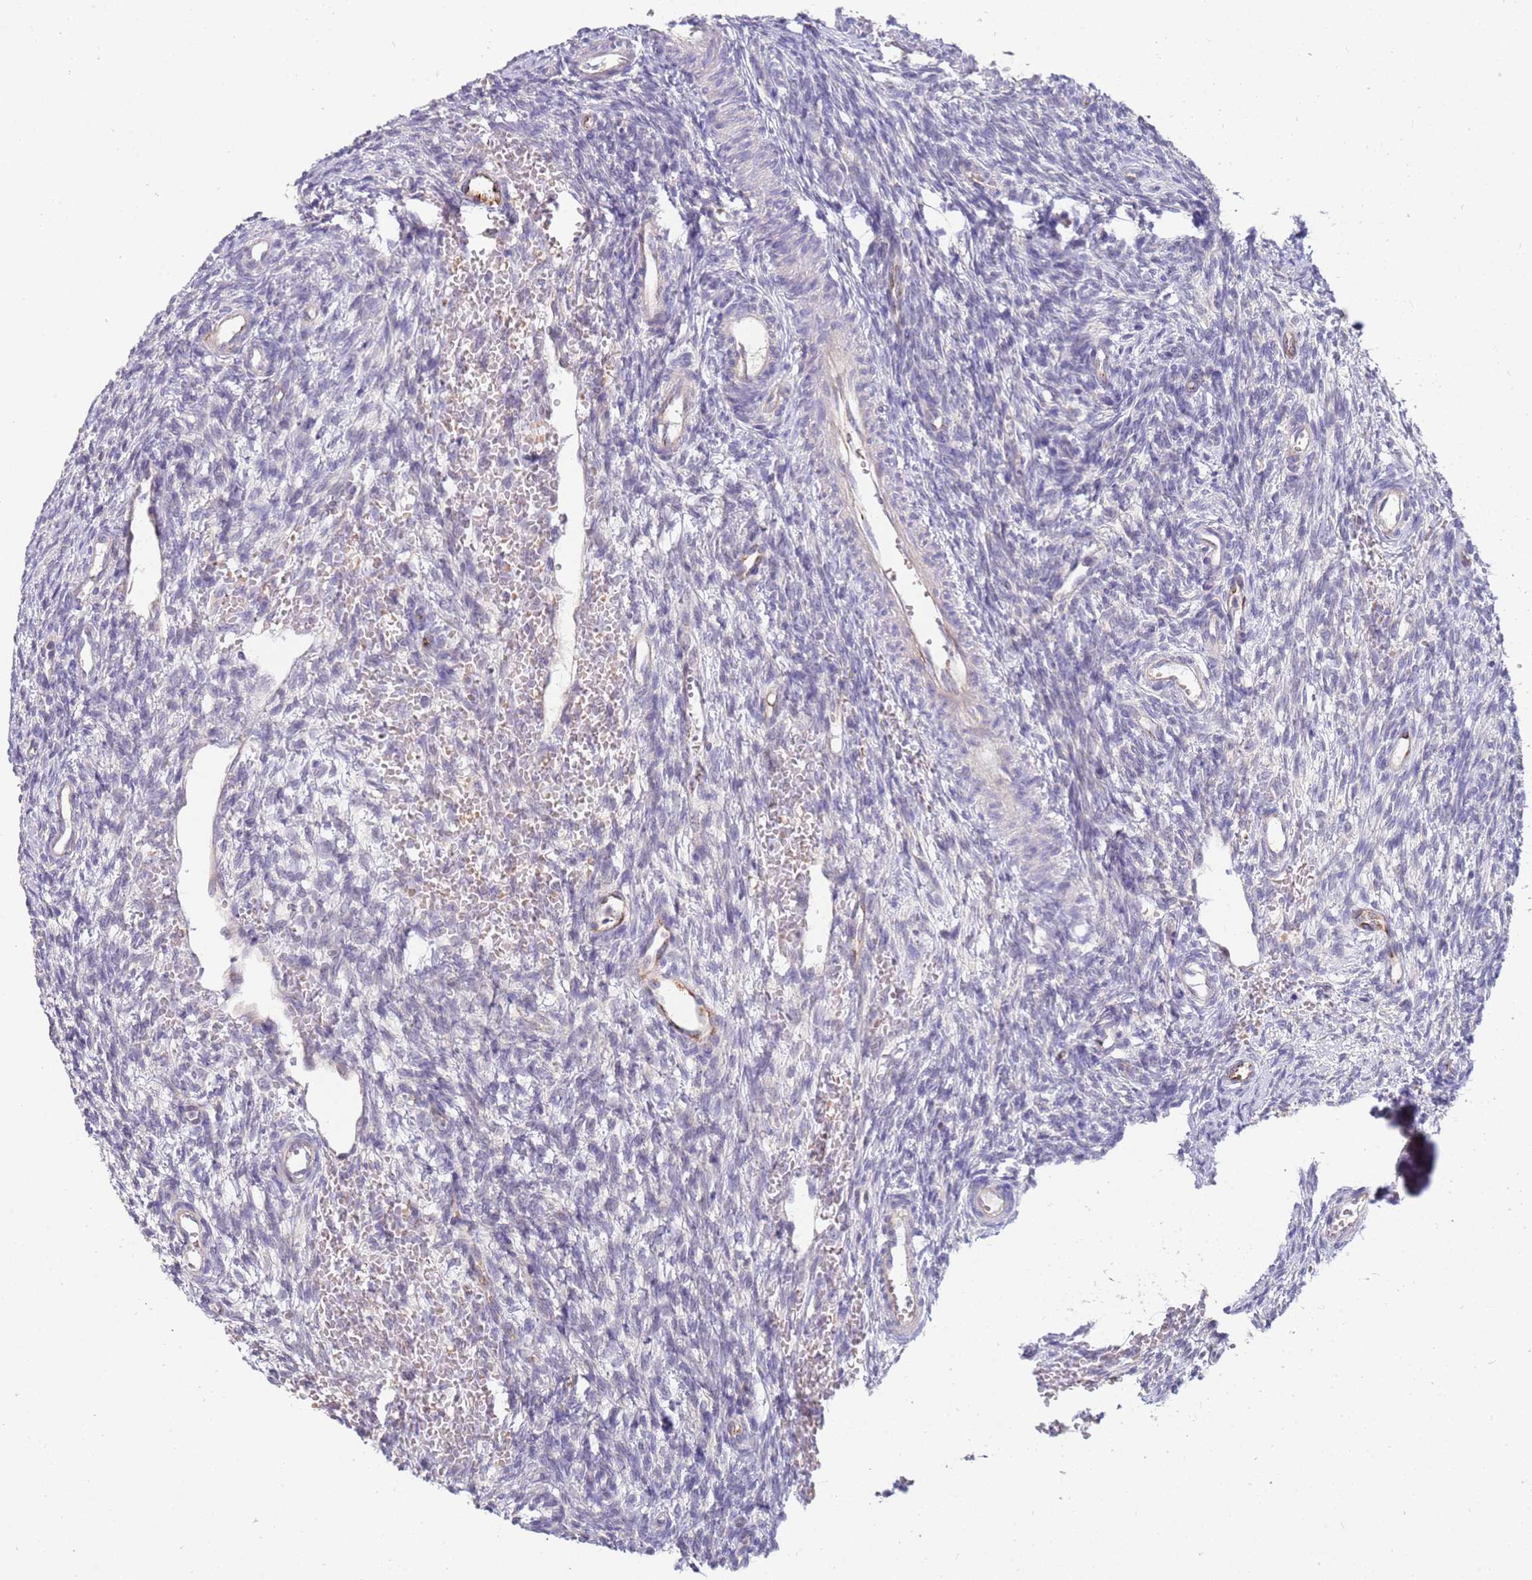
{"staining": {"intensity": "negative", "quantity": "none", "location": "none"}, "tissue": "ovary", "cell_type": "Ovarian stroma cells", "image_type": "normal", "snomed": [{"axis": "morphology", "description": "Normal tissue, NOS"}, {"axis": "topography", "description": "Ovary"}], "caption": "A high-resolution photomicrograph shows immunohistochemistry staining of normal ovary, which demonstrates no significant staining in ovarian stroma cells. The staining was performed using DAB (3,3'-diaminobenzidine) to visualize the protein expression in brown, while the nuclei were stained in blue with hematoxylin (Magnification: 20x).", "gene": "NMUR2", "patient": {"sex": "female", "age": 39}}